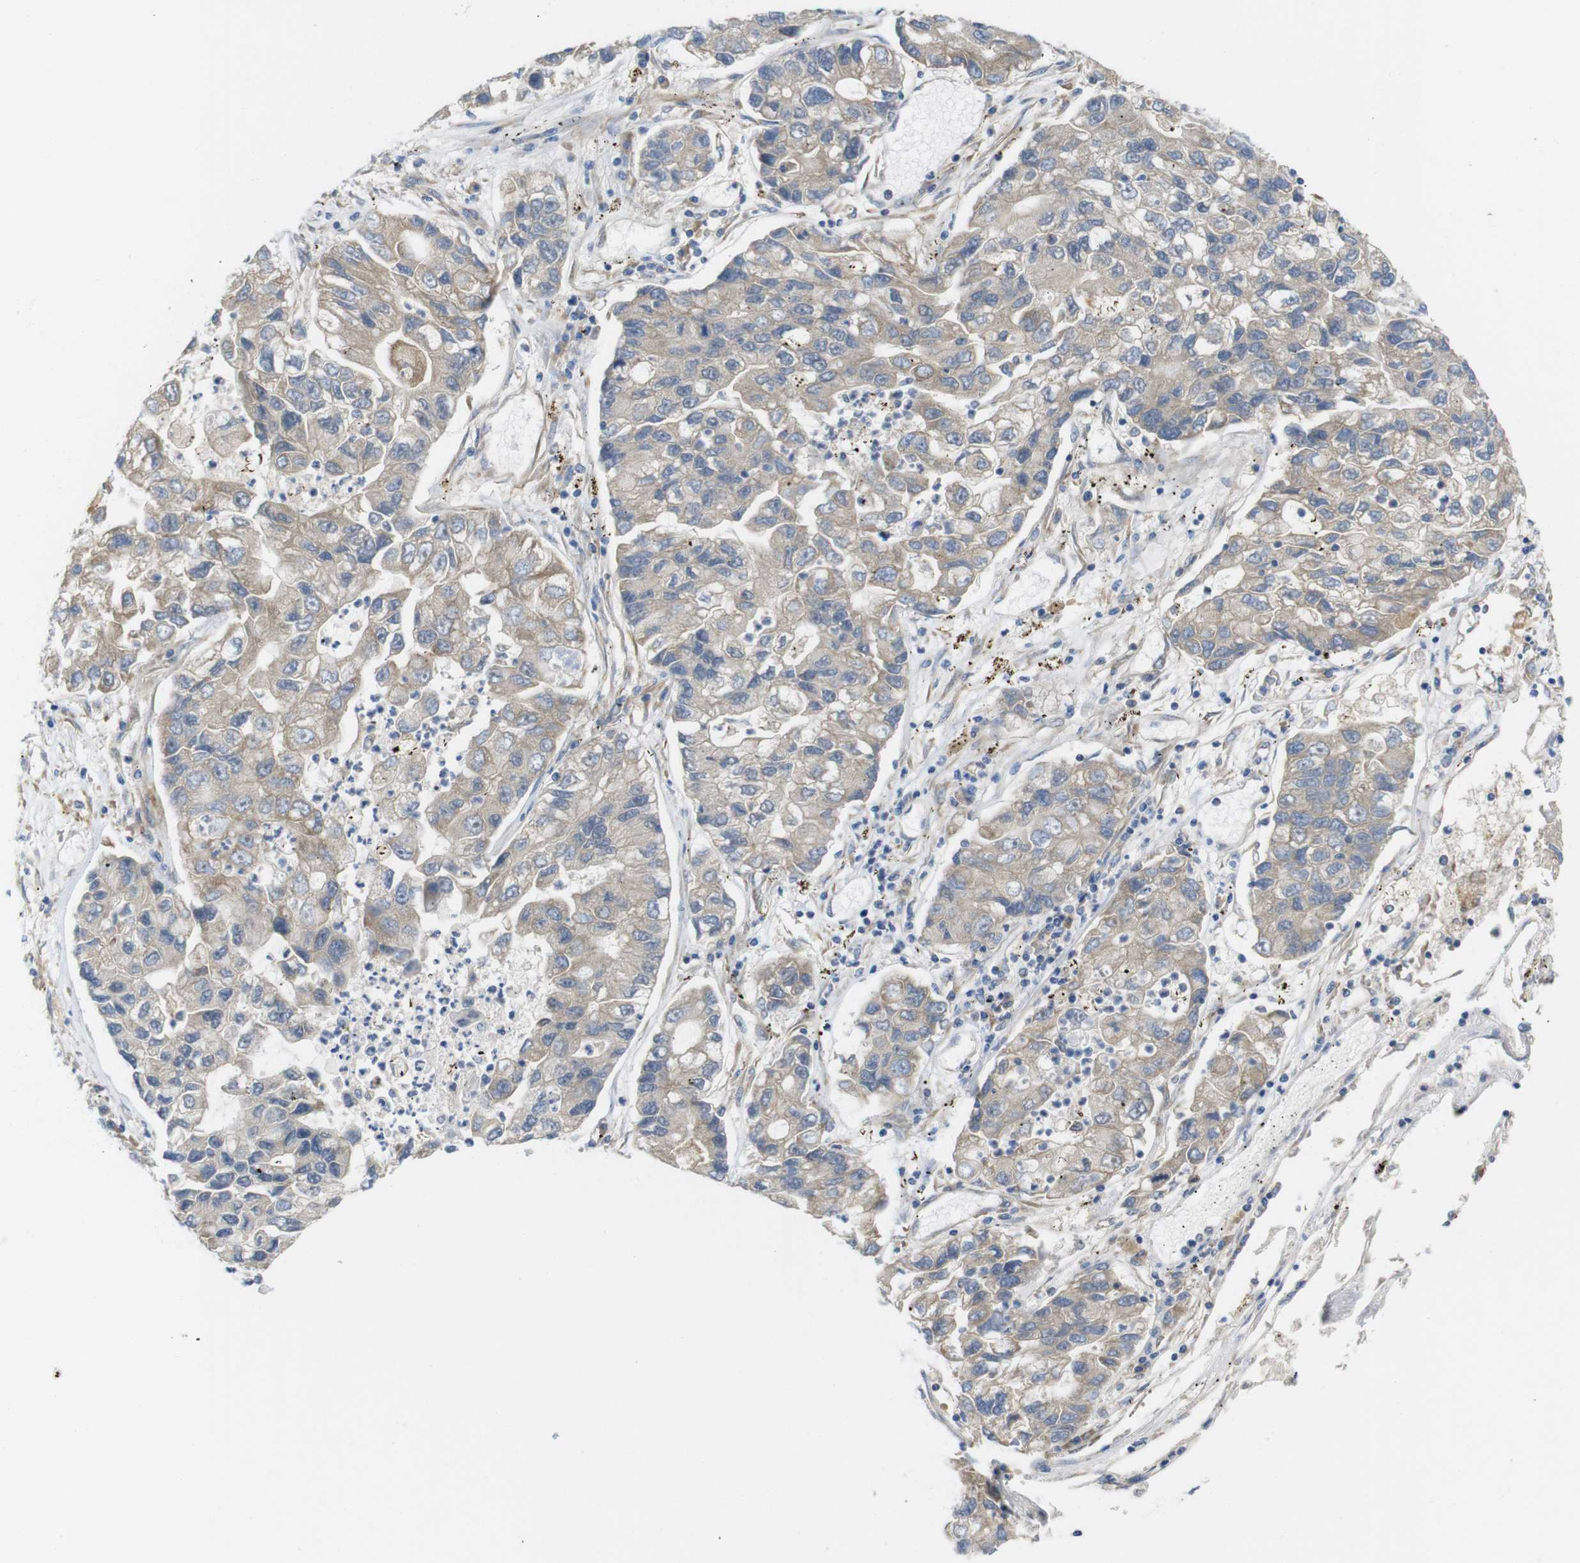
{"staining": {"intensity": "weak", "quantity": ">75%", "location": "cytoplasmic/membranous"}, "tissue": "lung cancer", "cell_type": "Tumor cells", "image_type": "cancer", "snomed": [{"axis": "morphology", "description": "Adenocarcinoma, NOS"}, {"axis": "topography", "description": "Lung"}], "caption": "A high-resolution histopathology image shows immunohistochemistry (IHC) staining of lung adenocarcinoma, which demonstrates weak cytoplasmic/membranous expression in about >75% of tumor cells. The staining was performed using DAB to visualize the protein expression in brown, while the nuclei were stained in blue with hematoxylin (Magnification: 20x).", "gene": "ZDHHC5", "patient": {"sex": "female", "age": 51}}